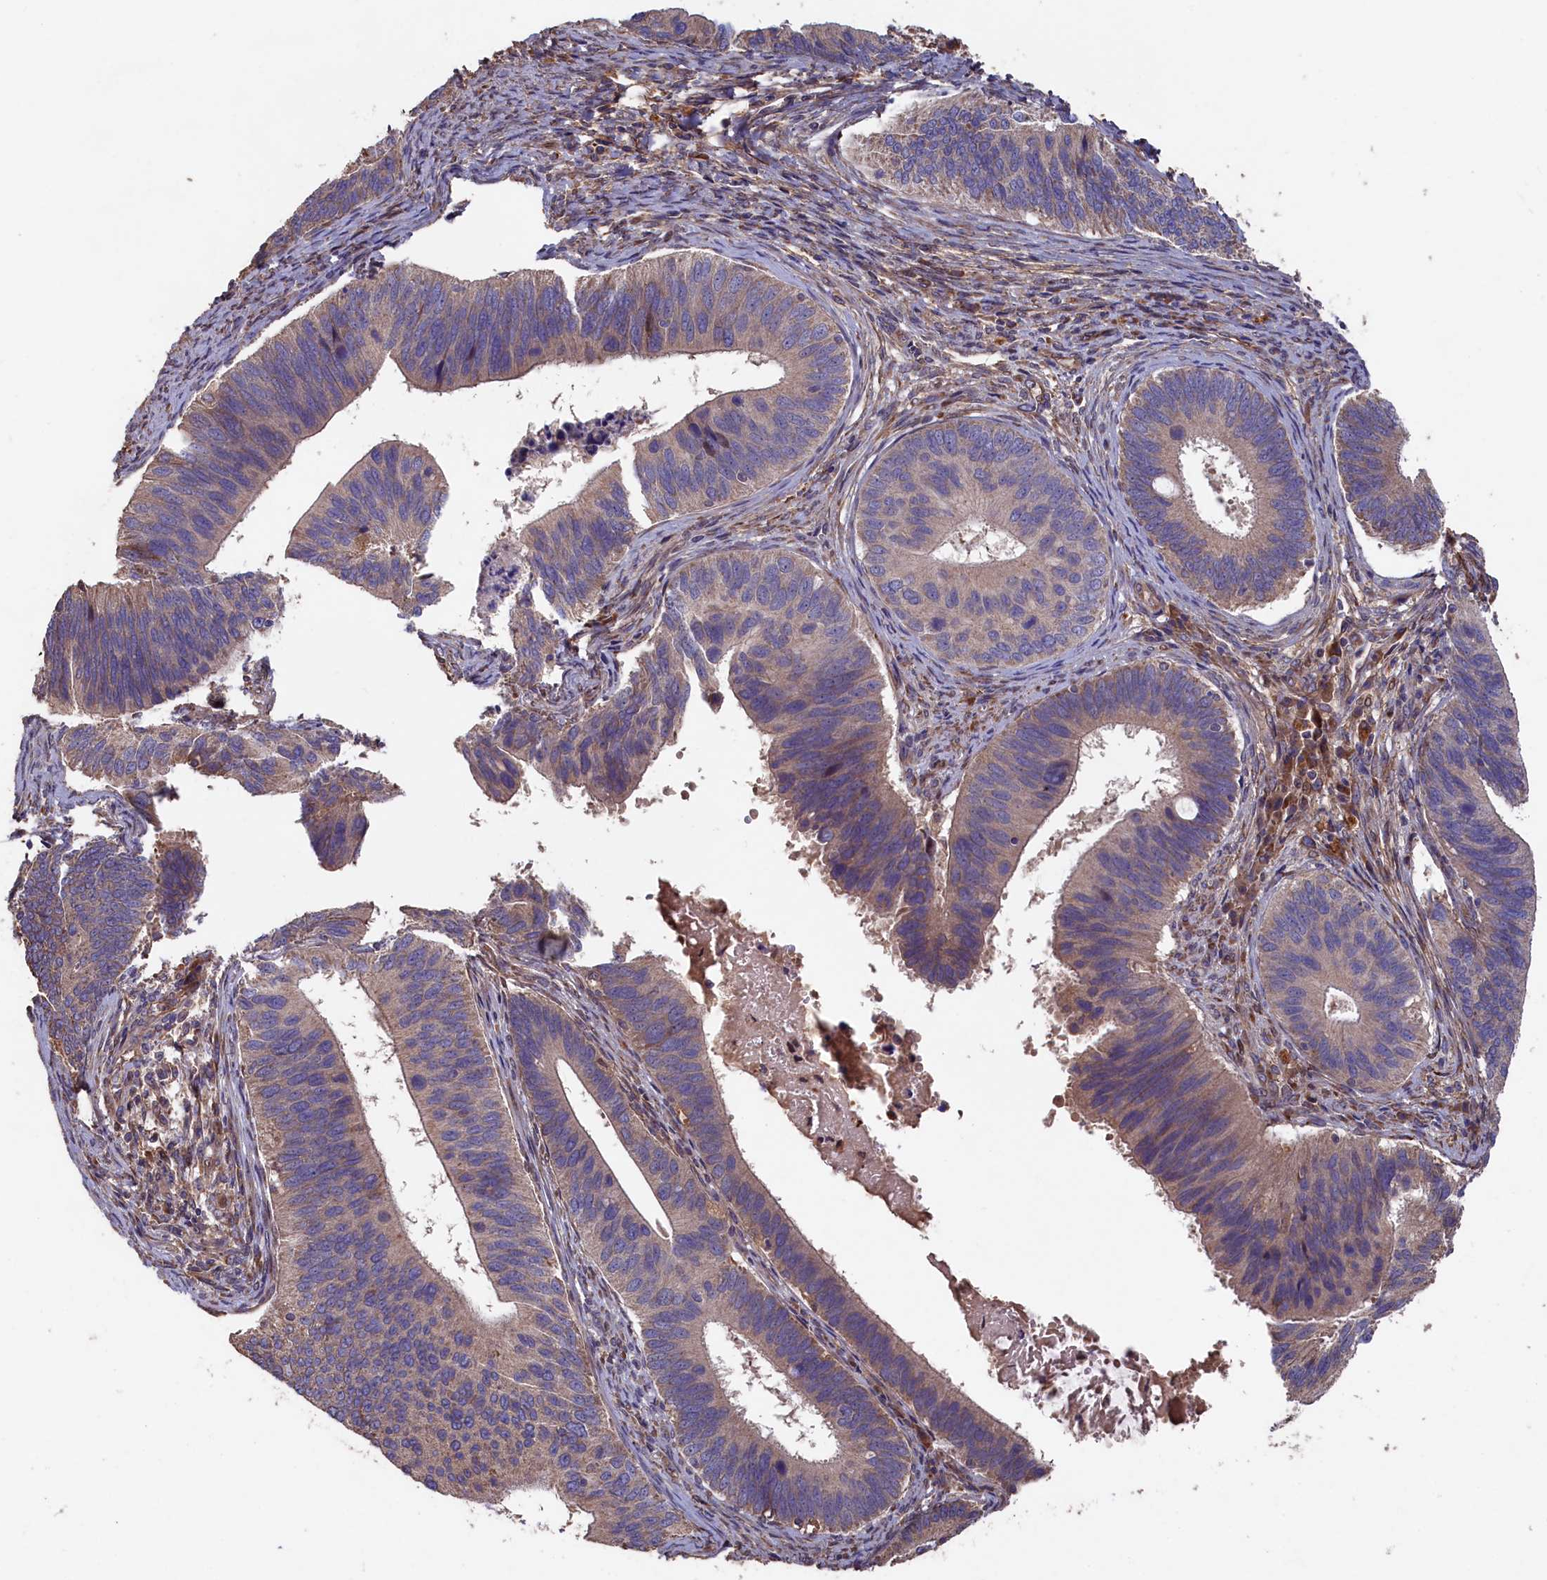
{"staining": {"intensity": "weak", "quantity": "<25%", "location": "cytoplasmic/membranous"}, "tissue": "cervical cancer", "cell_type": "Tumor cells", "image_type": "cancer", "snomed": [{"axis": "morphology", "description": "Adenocarcinoma, NOS"}, {"axis": "topography", "description": "Cervix"}], "caption": "IHC of adenocarcinoma (cervical) shows no staining in tumor cells. (DAB immunohistochemistry (IHC) with hematoxylin counter stain).", "gene": "GREB1L", "patient": {"sex": "female", "age": 42}}